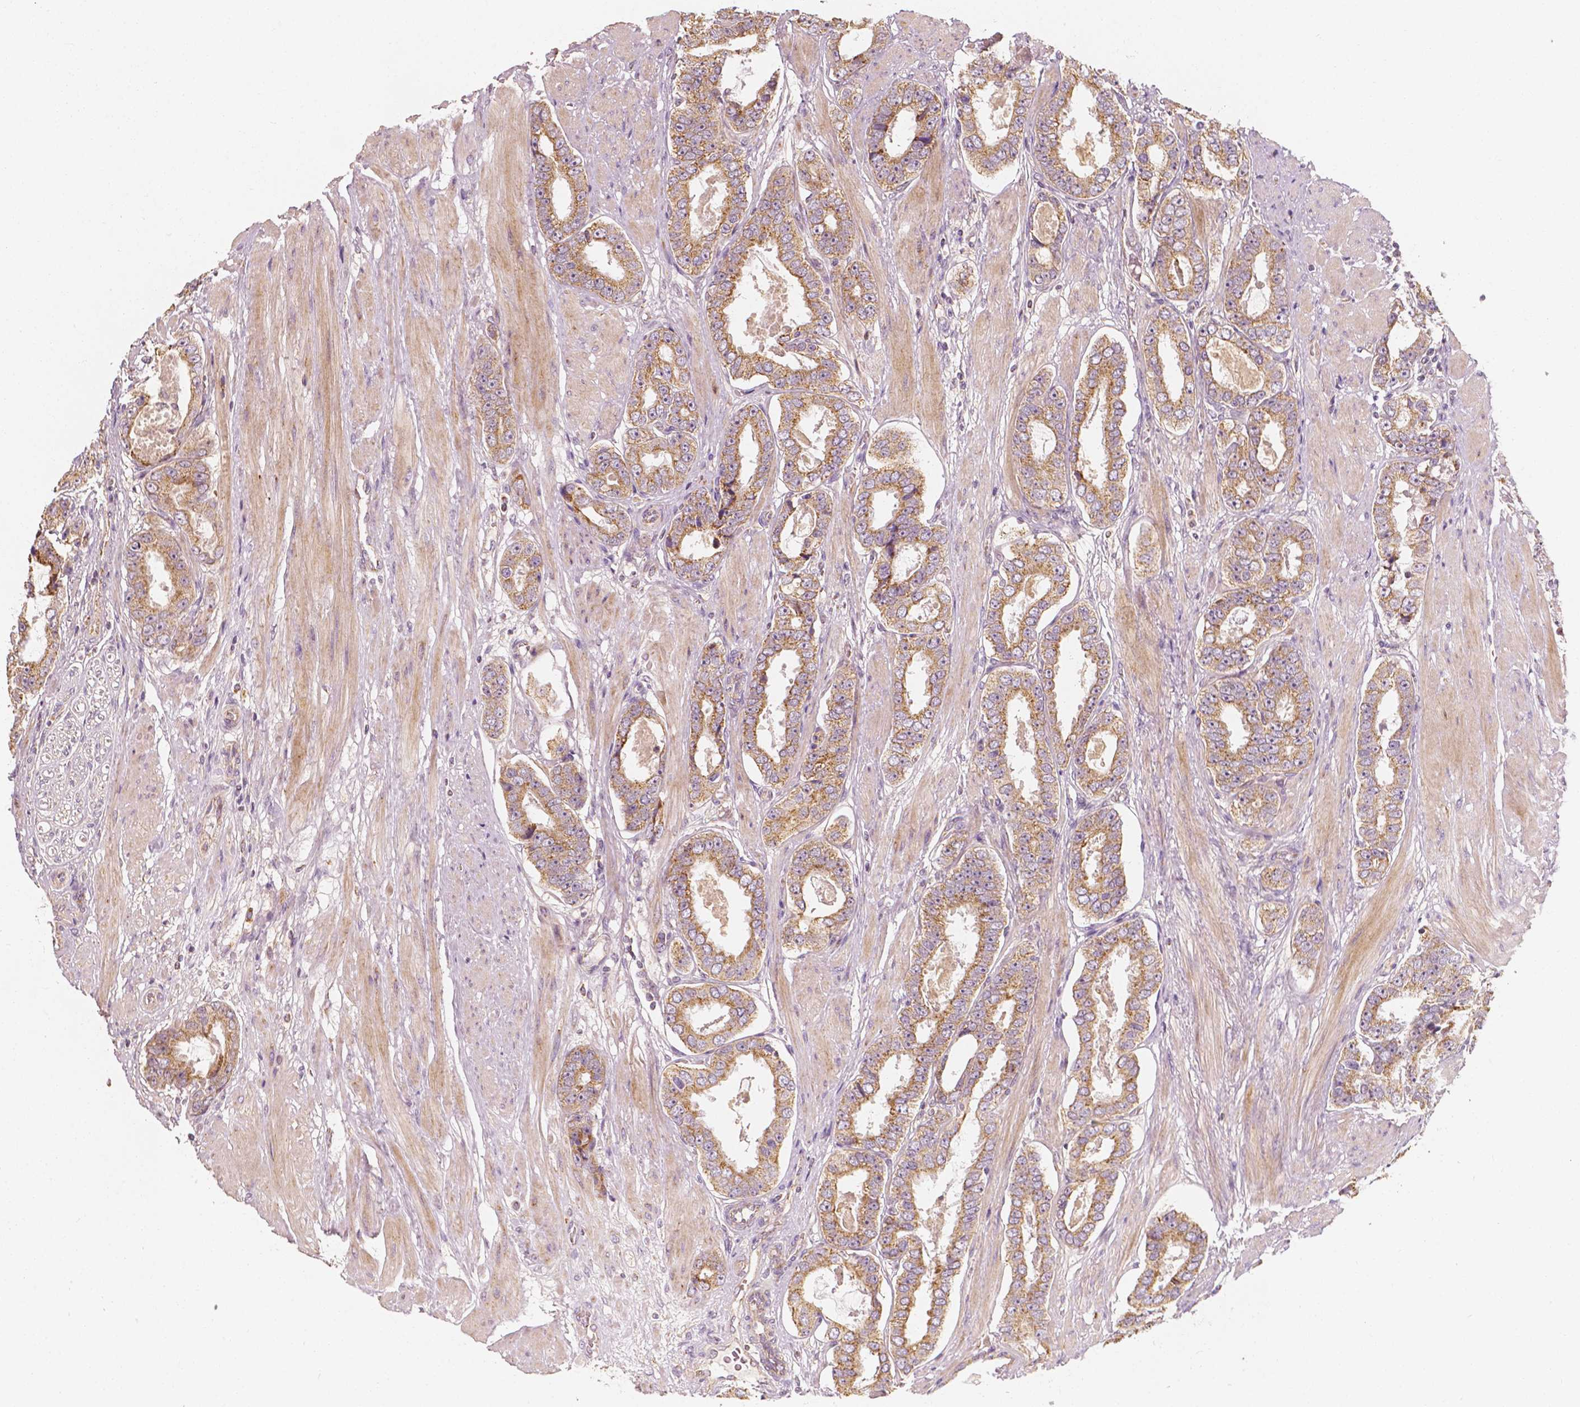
{"staining": {"intensity": "moderate", "quantity": ">75%", "location": "cytoplasmic/membranous"}, "tissue": "prostate cancer", "cell_type": "Tumor cells", "image_type": "cancer", "snomed": [{"axis": "morphology", "description": "Adenocarcinoma, High grade"}, {"axis": "topography", "description": "Prostate"}], "caption": "Prostate adenocarcinoma (high-grade) stained for a protein (brown) reveals moderate cytoplasmic/membranous positive positivity in approximately >75% of tumor cells.", "gene": "SHPK", "patient": {"sex": "male", "age": 63}}